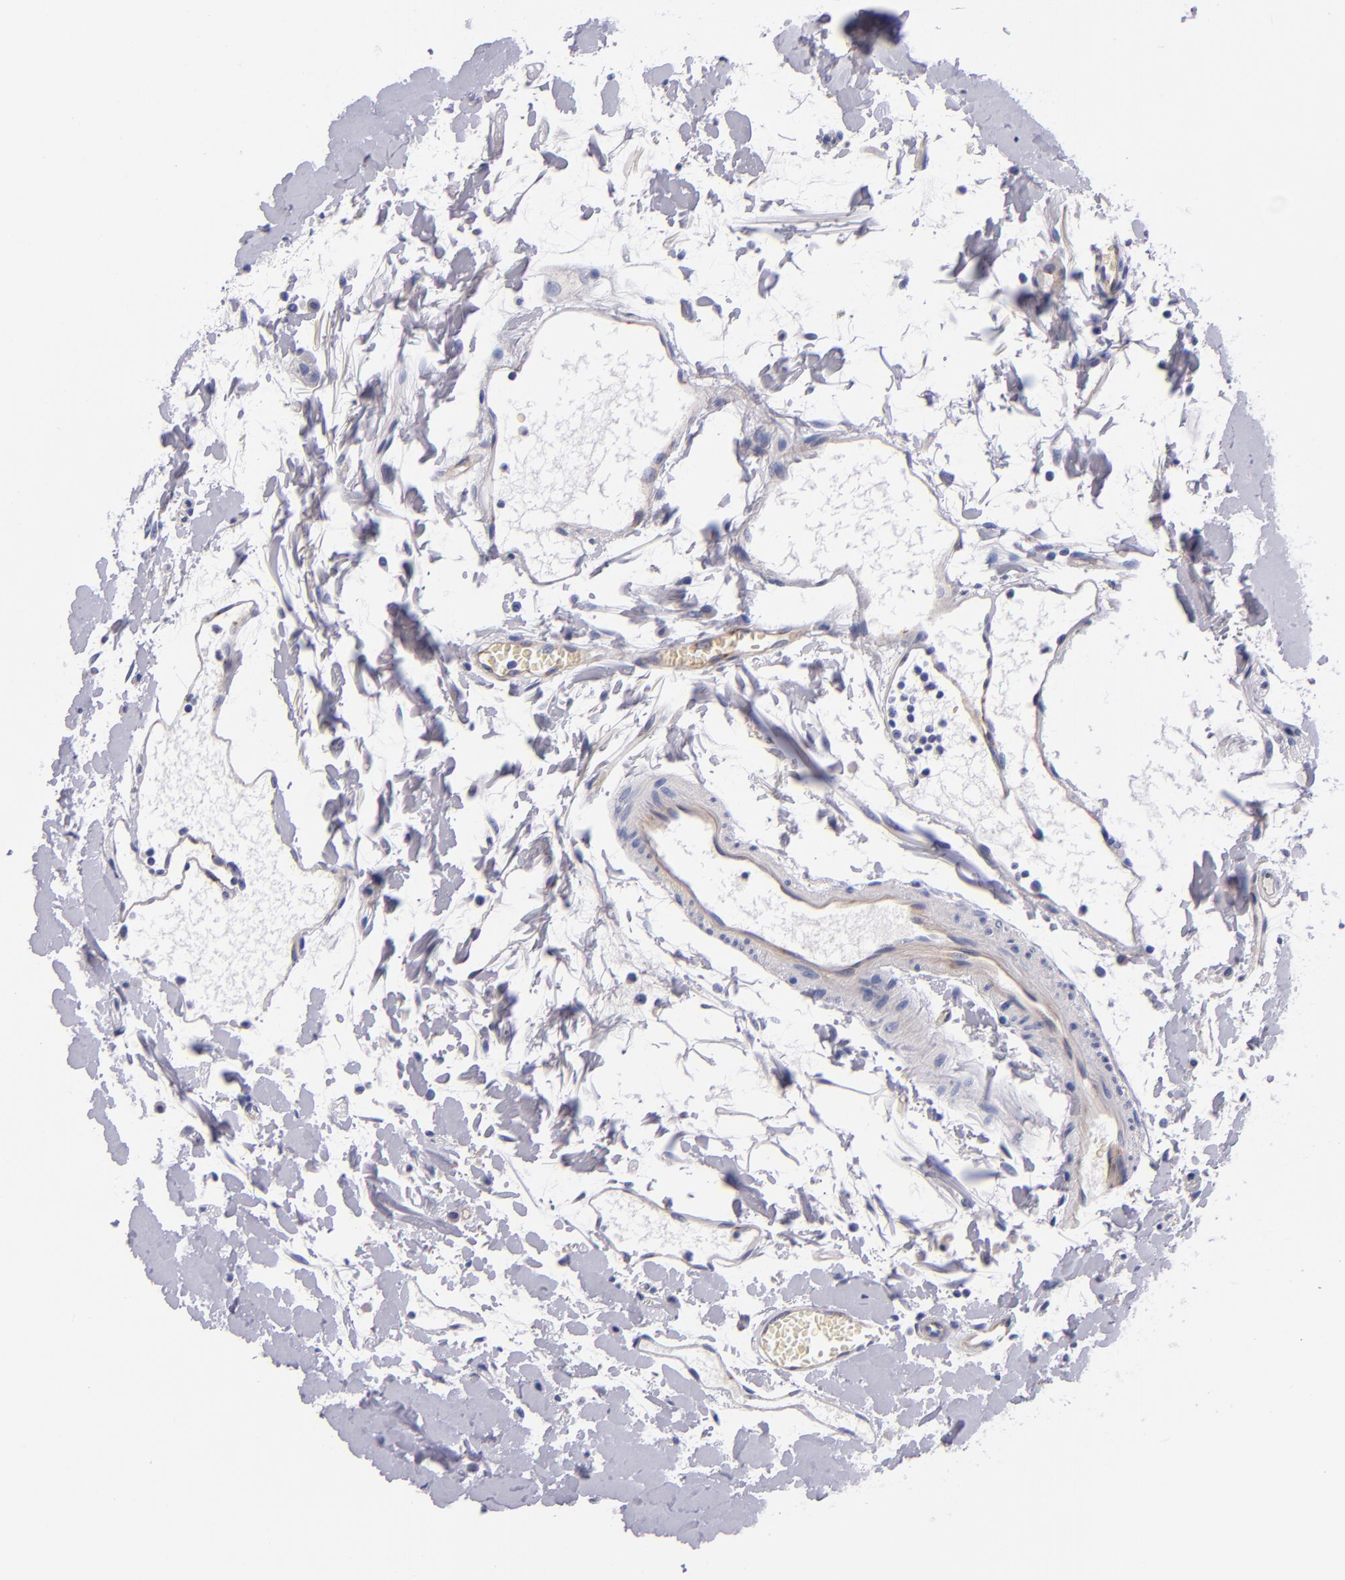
{"staining": {"intensity": "negative", "quantity": "none", "location": "none"}, "tissue": "small intestine", "cell_type": "Glandular cells", "image_type": "normal", "snomed": [{"axis": "morphology", "description": "Normal tissue, NOS"}, {"axis": "topography", "description": "Small intestine"}], "caption": "The image displays no significant expression in glandular cells of small intestine. (DAB IHC visualized using brightfield microscopy, high magnification).", "gene": "NOS3", "patient": {"sex": "female", "age": 61}}